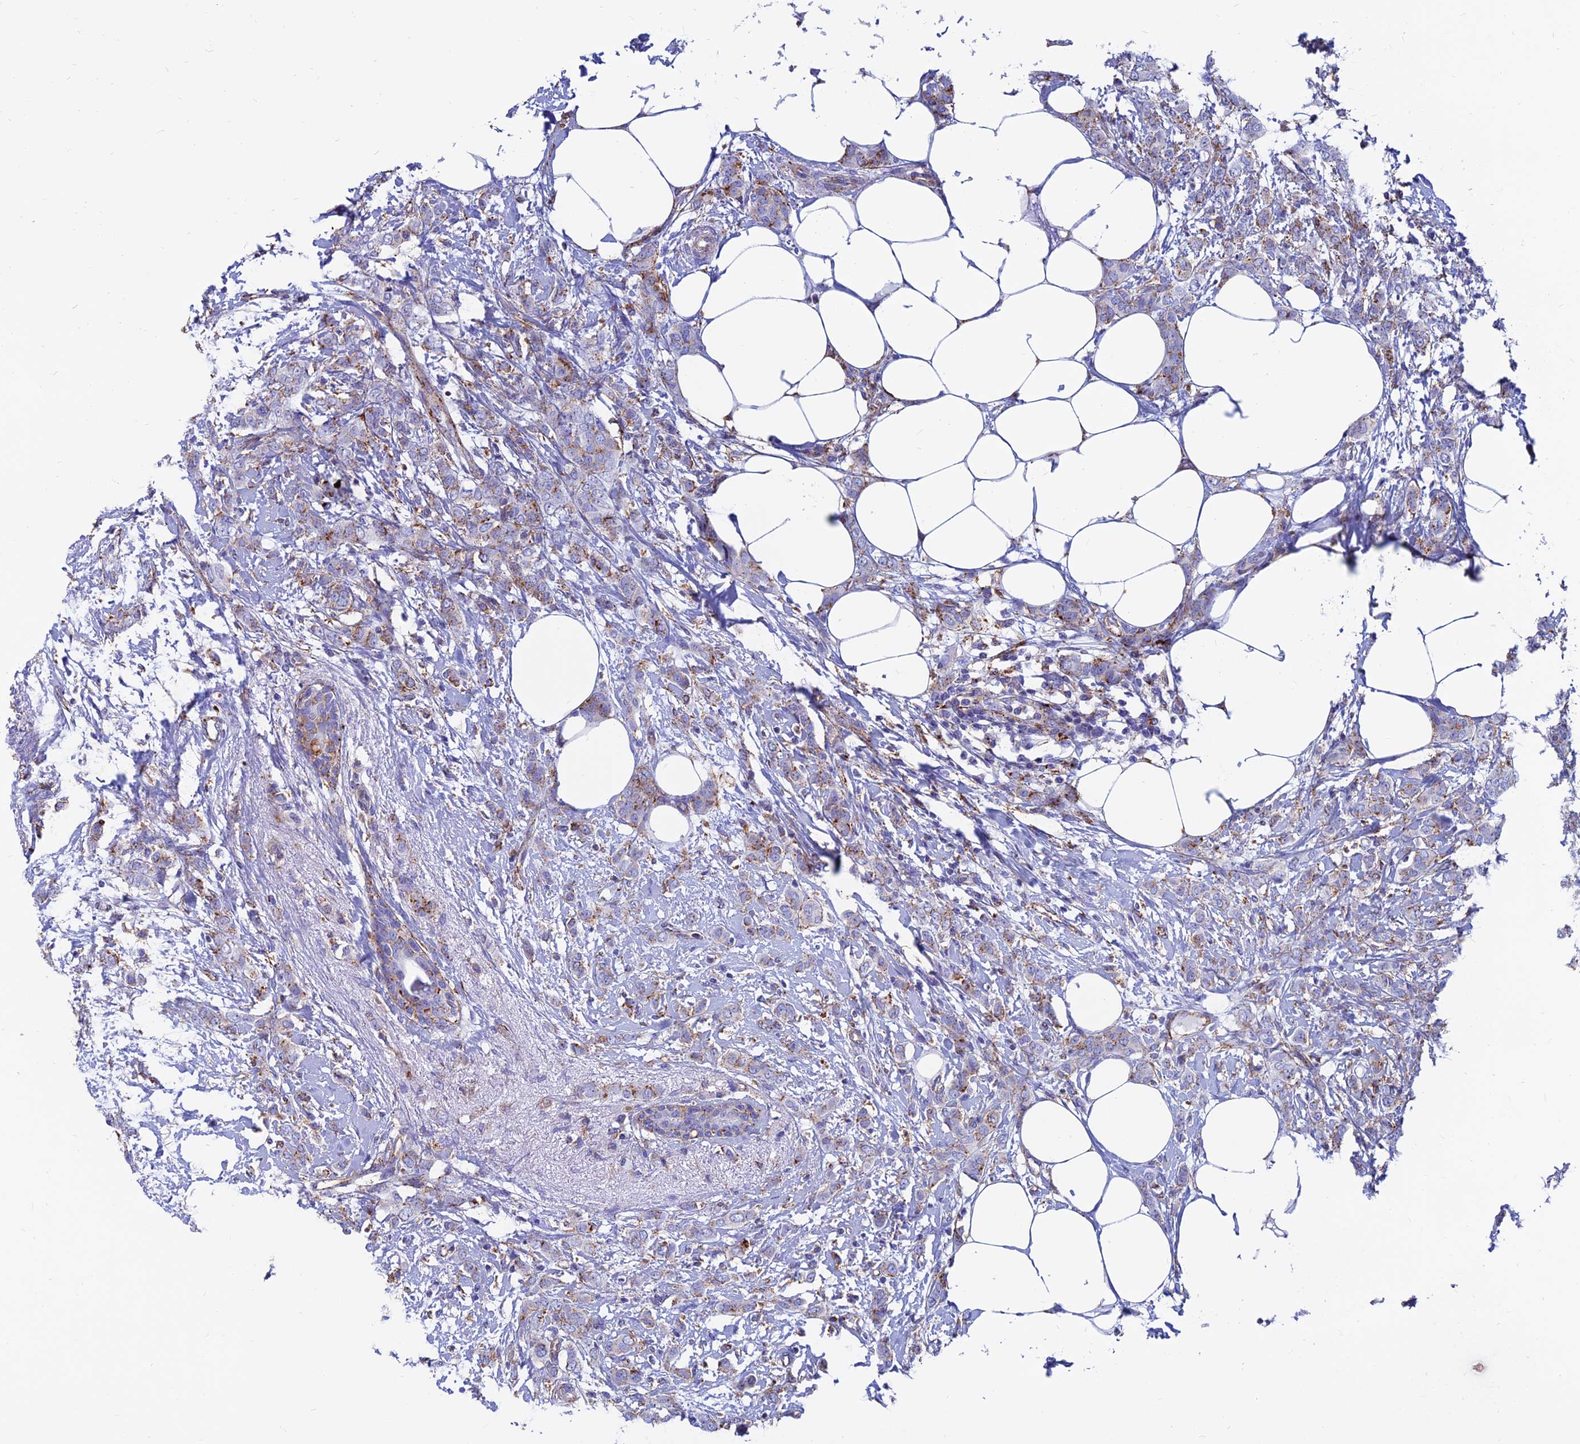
{"staining": {"intensity": "moderate", "quantity": "25%-75%", "location": "cytoplasmic/membranous"}, "tissue": "breast cancer", "cell_type": "Tumor cells", "image_type": "cancer", "snomed": [{"axis": "morphology", "description": "Duct carcinoma"}, {"axis": "topography", "description": "Breast"}], "caption": "A medium amount of moderate cytoplasmic/membranous positivity is identified in about 25%-75% of tumor cells in breast cancer tissue.", "gene": "SPNS1", "patient": {"sex": "female", "age": 72}}